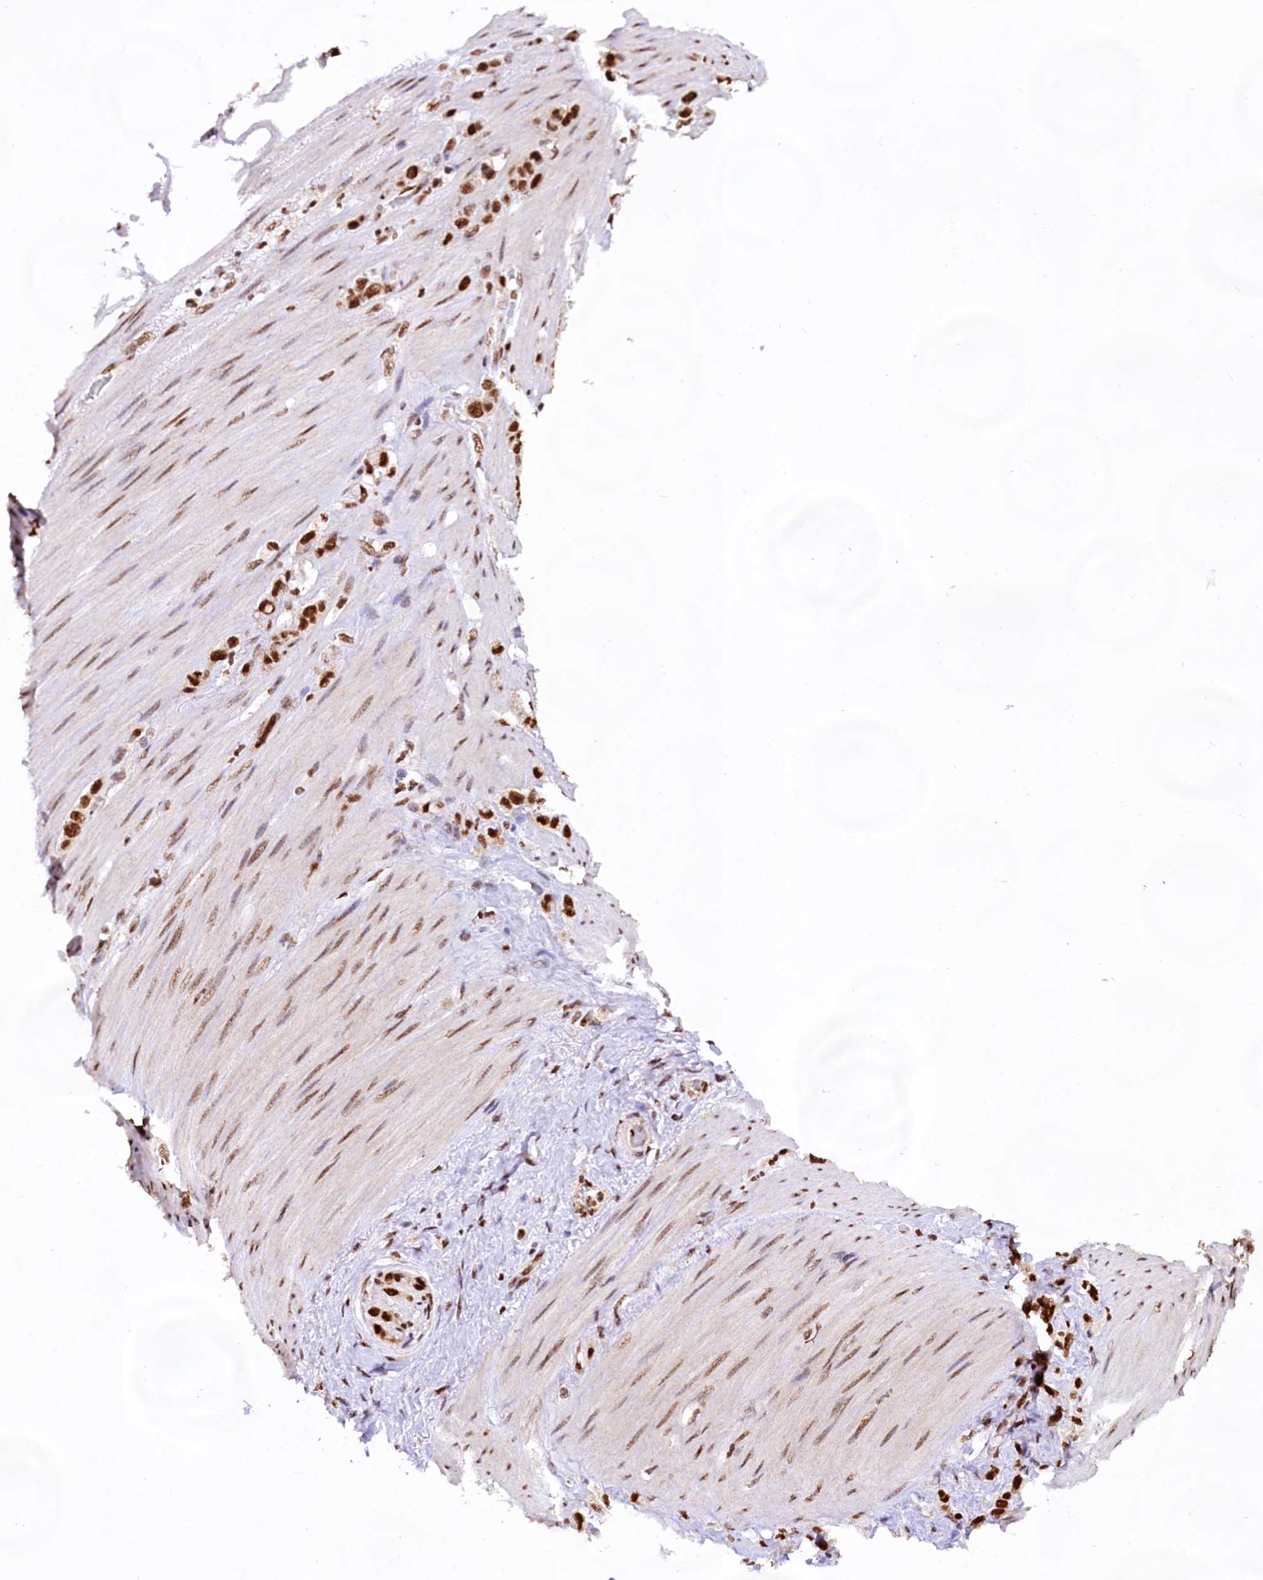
{"staining": {"intensity": "strong", "quantity": ">75%", "location": "nuclear"}, "tissue": "stomach cancer", "cell_type": "Tumor cells", "image_type": "cancer", "snomed": [{"axis": "morphology", "description": "Adenocarcinoma, NOS"}, {"axis": "morphology", "description": "Adenocarcinoma, High grade"}, {"axis": "topography", "description": "Stomach, upper"}, {"axis": "topography", "description": "Stomach, lower"}], "caption": "Protein expression analysis of stomach cancer shows strong nuclear positivity in approximately >75% of tumor cells.", "gene": "HIRA", "patient": {"sex": "female", "age": 65}}